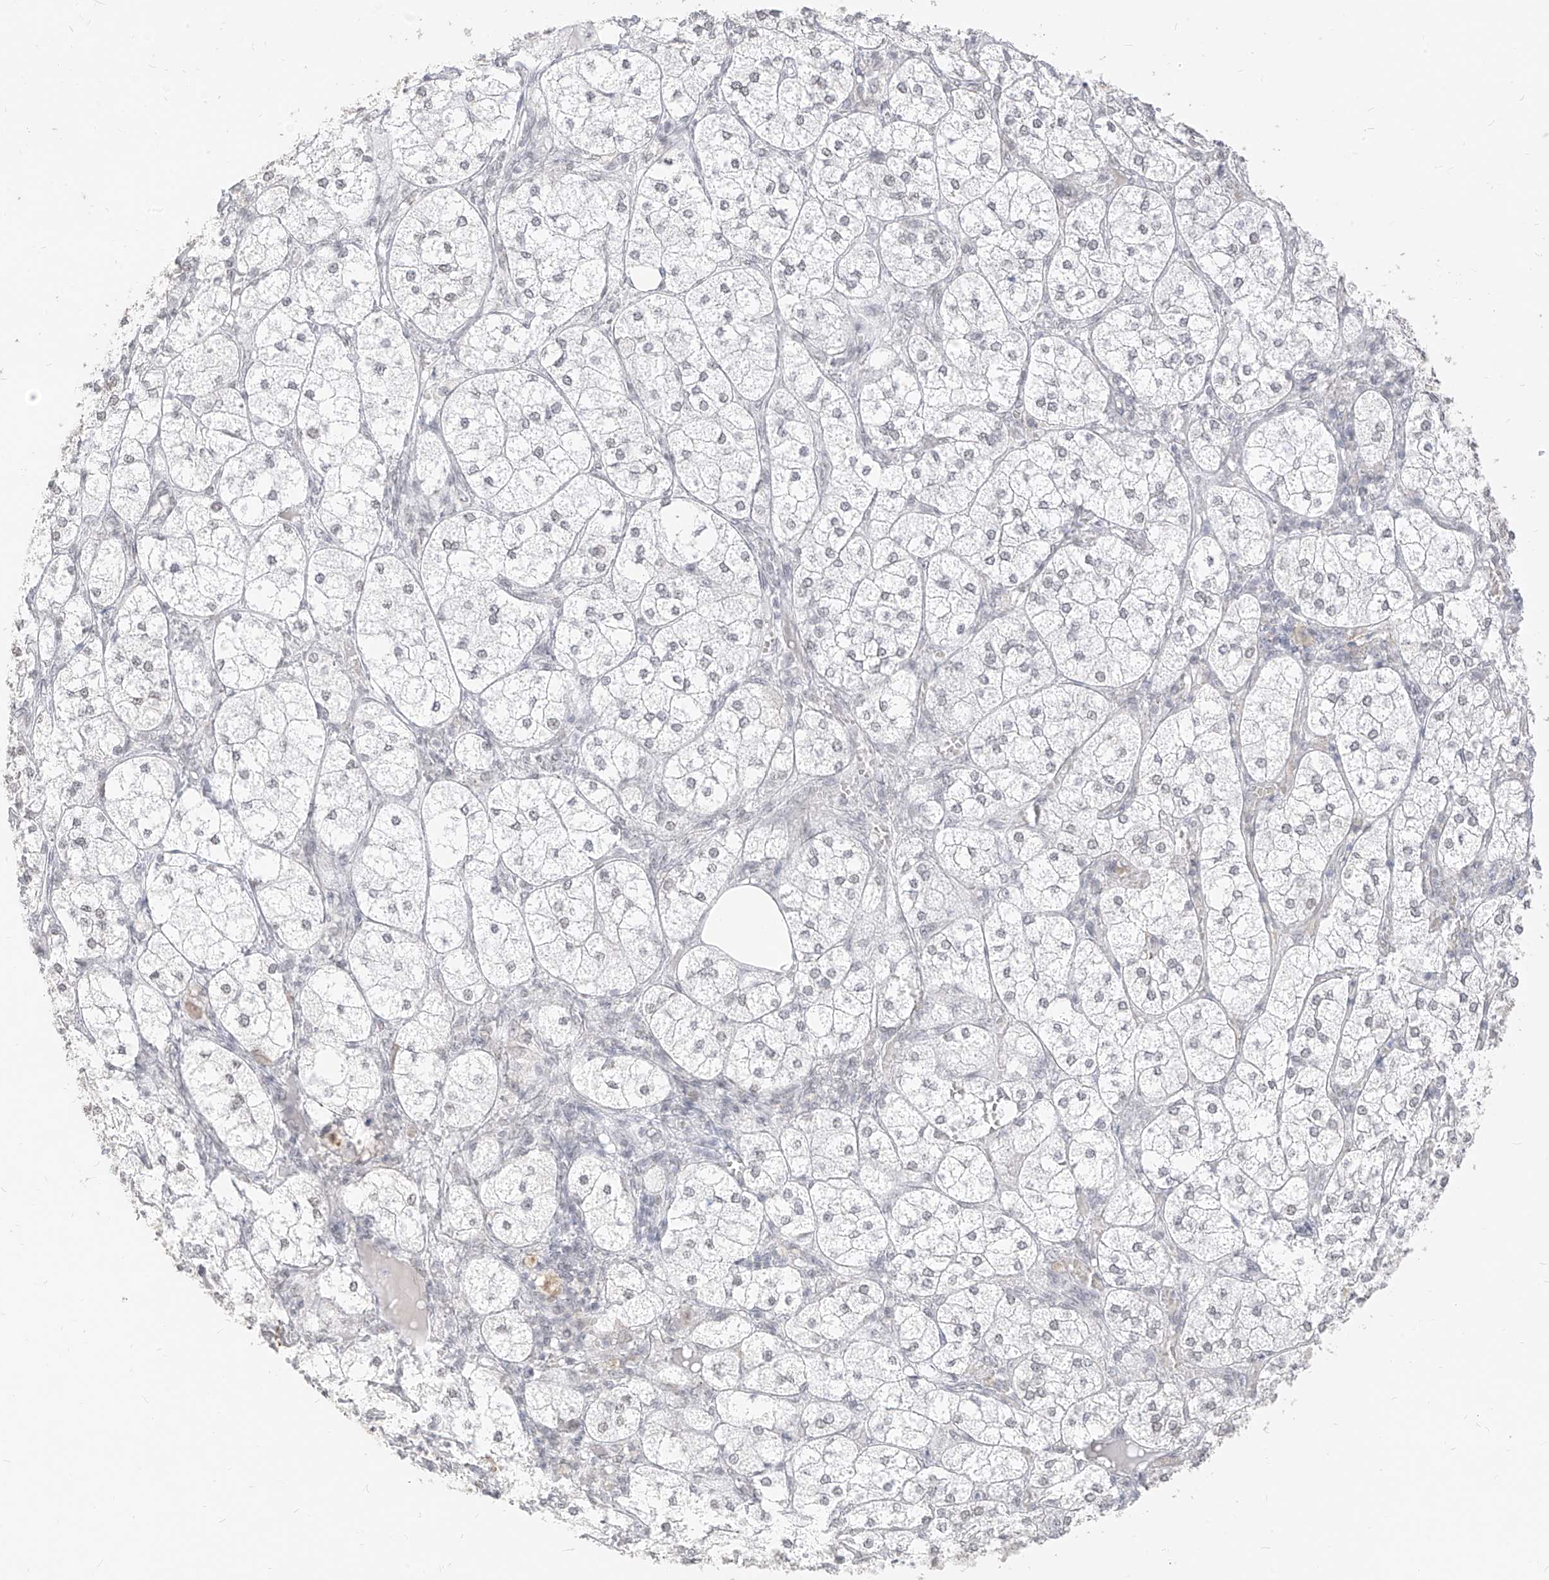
{"staining": {"intensity": "weak", "quantity": "25%-75%", "location": "nuclear"}, "tissue": "adrenal gland", "cell_type": "Glandular cells", "image_type": "normal", "snomed": [{"axis": "morphology", "description": "Normal tissue, NOS"}, {"axis": "topography", "description": "Adrenal gland"}], "caption": "This micrograph reveals immunohistochemistry (IHC) staining of unremarkable adrenal gland, with low weak nuclear expression in about 25%-75% of glandular cells.", "gene": "SUPT5H", "patient": {"sex": "female", "age": 61}}